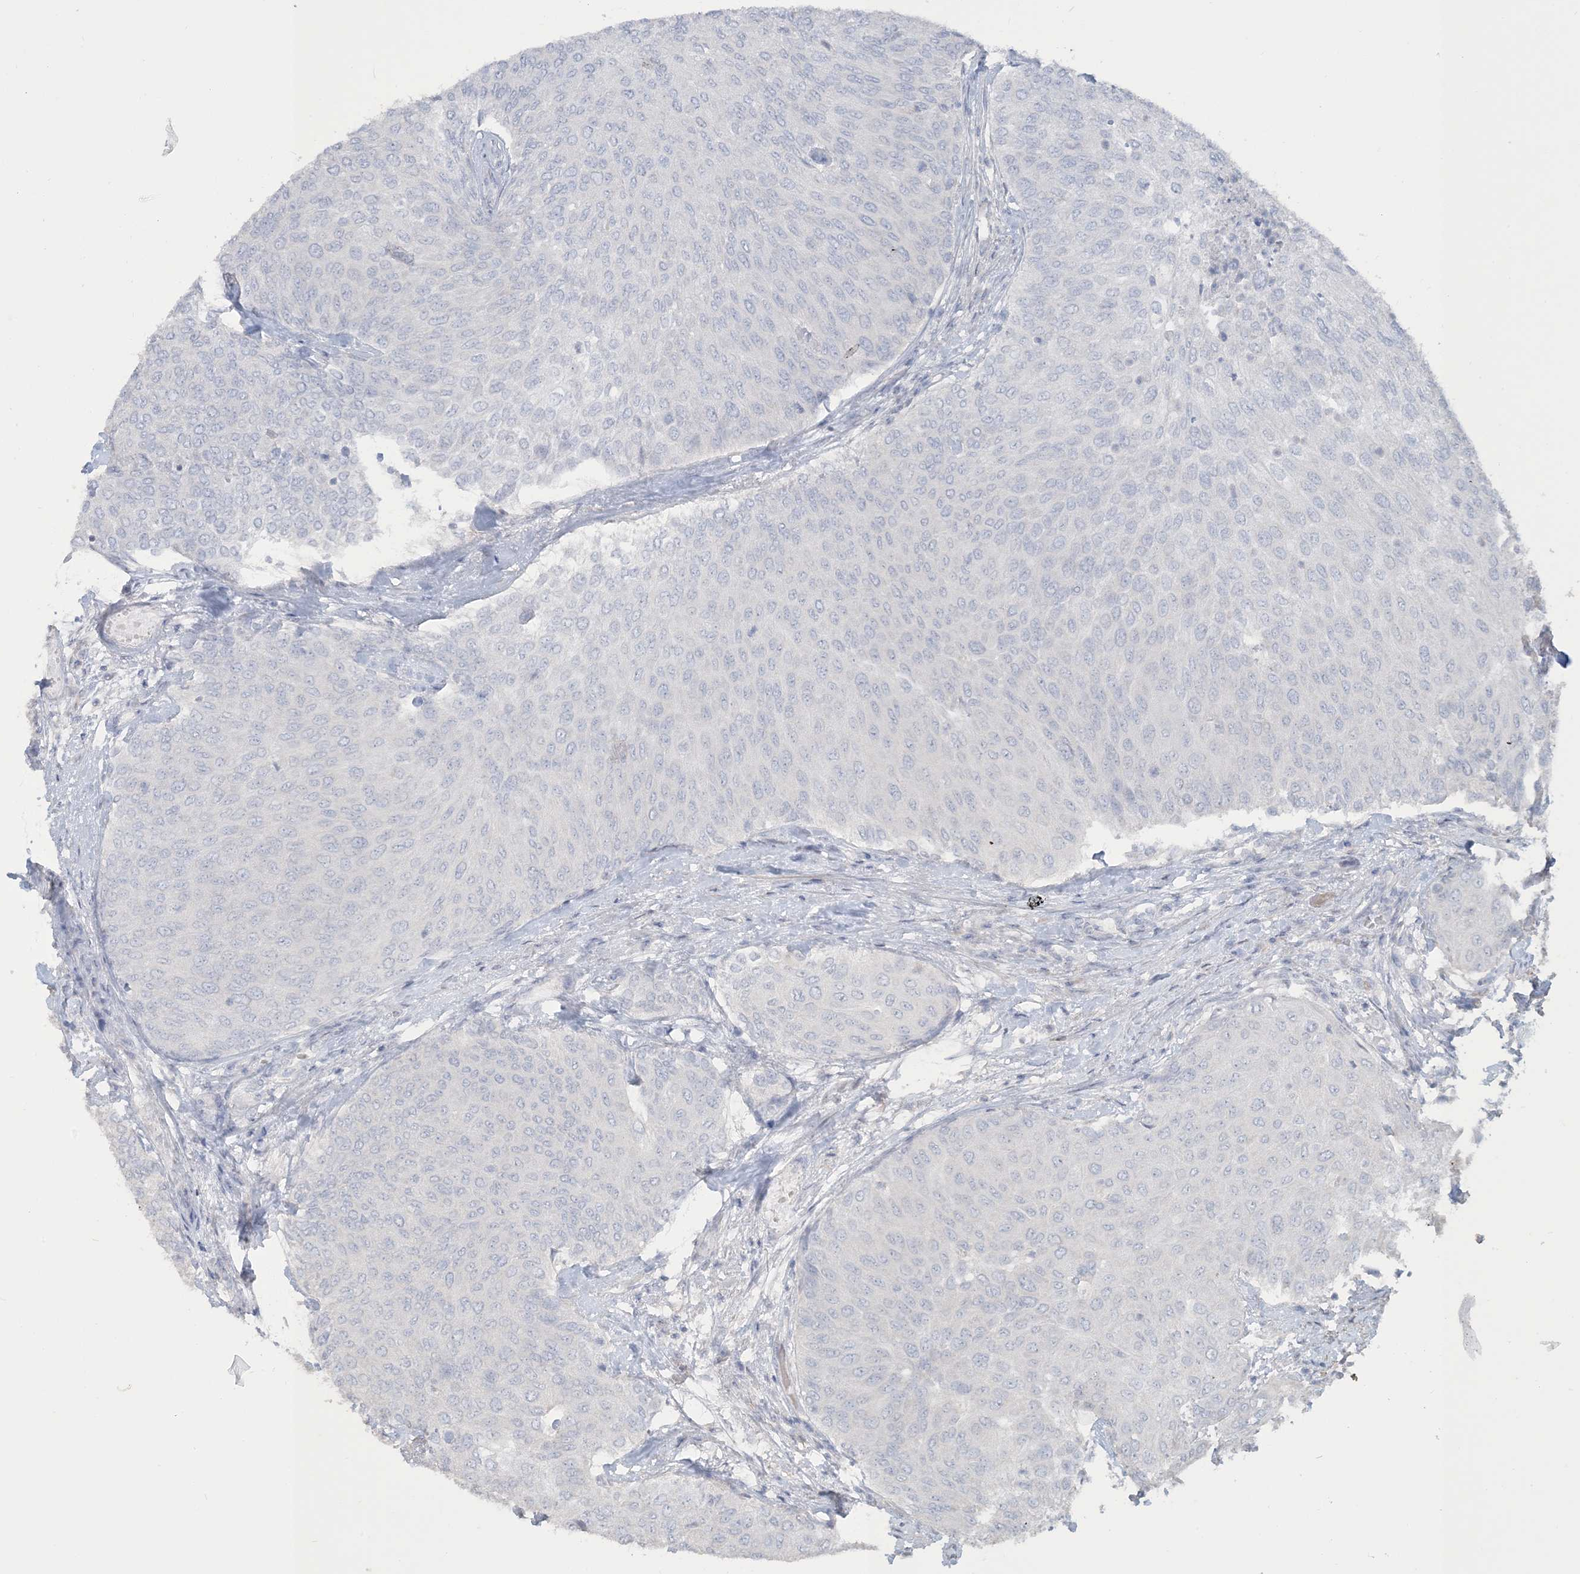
{"staining": {"intensity": "negative", "quantity": "none", "location": "none"}, "tissue": "urothelial cancer", "cell_type": "Tumor cells", "image_type": "cancer", "snomed": [{"axis": "morphology", "description": "Urothelial carcinoma, Low grade"}, {"axis": "topography", "description": "Urinary bladder"}], "caption": "Immunohistochemistry of urothelial cancer exhibits no staining in tumor cells.", "gene": "NPHS2", "patient": {"sex": "female", "age": 79}}